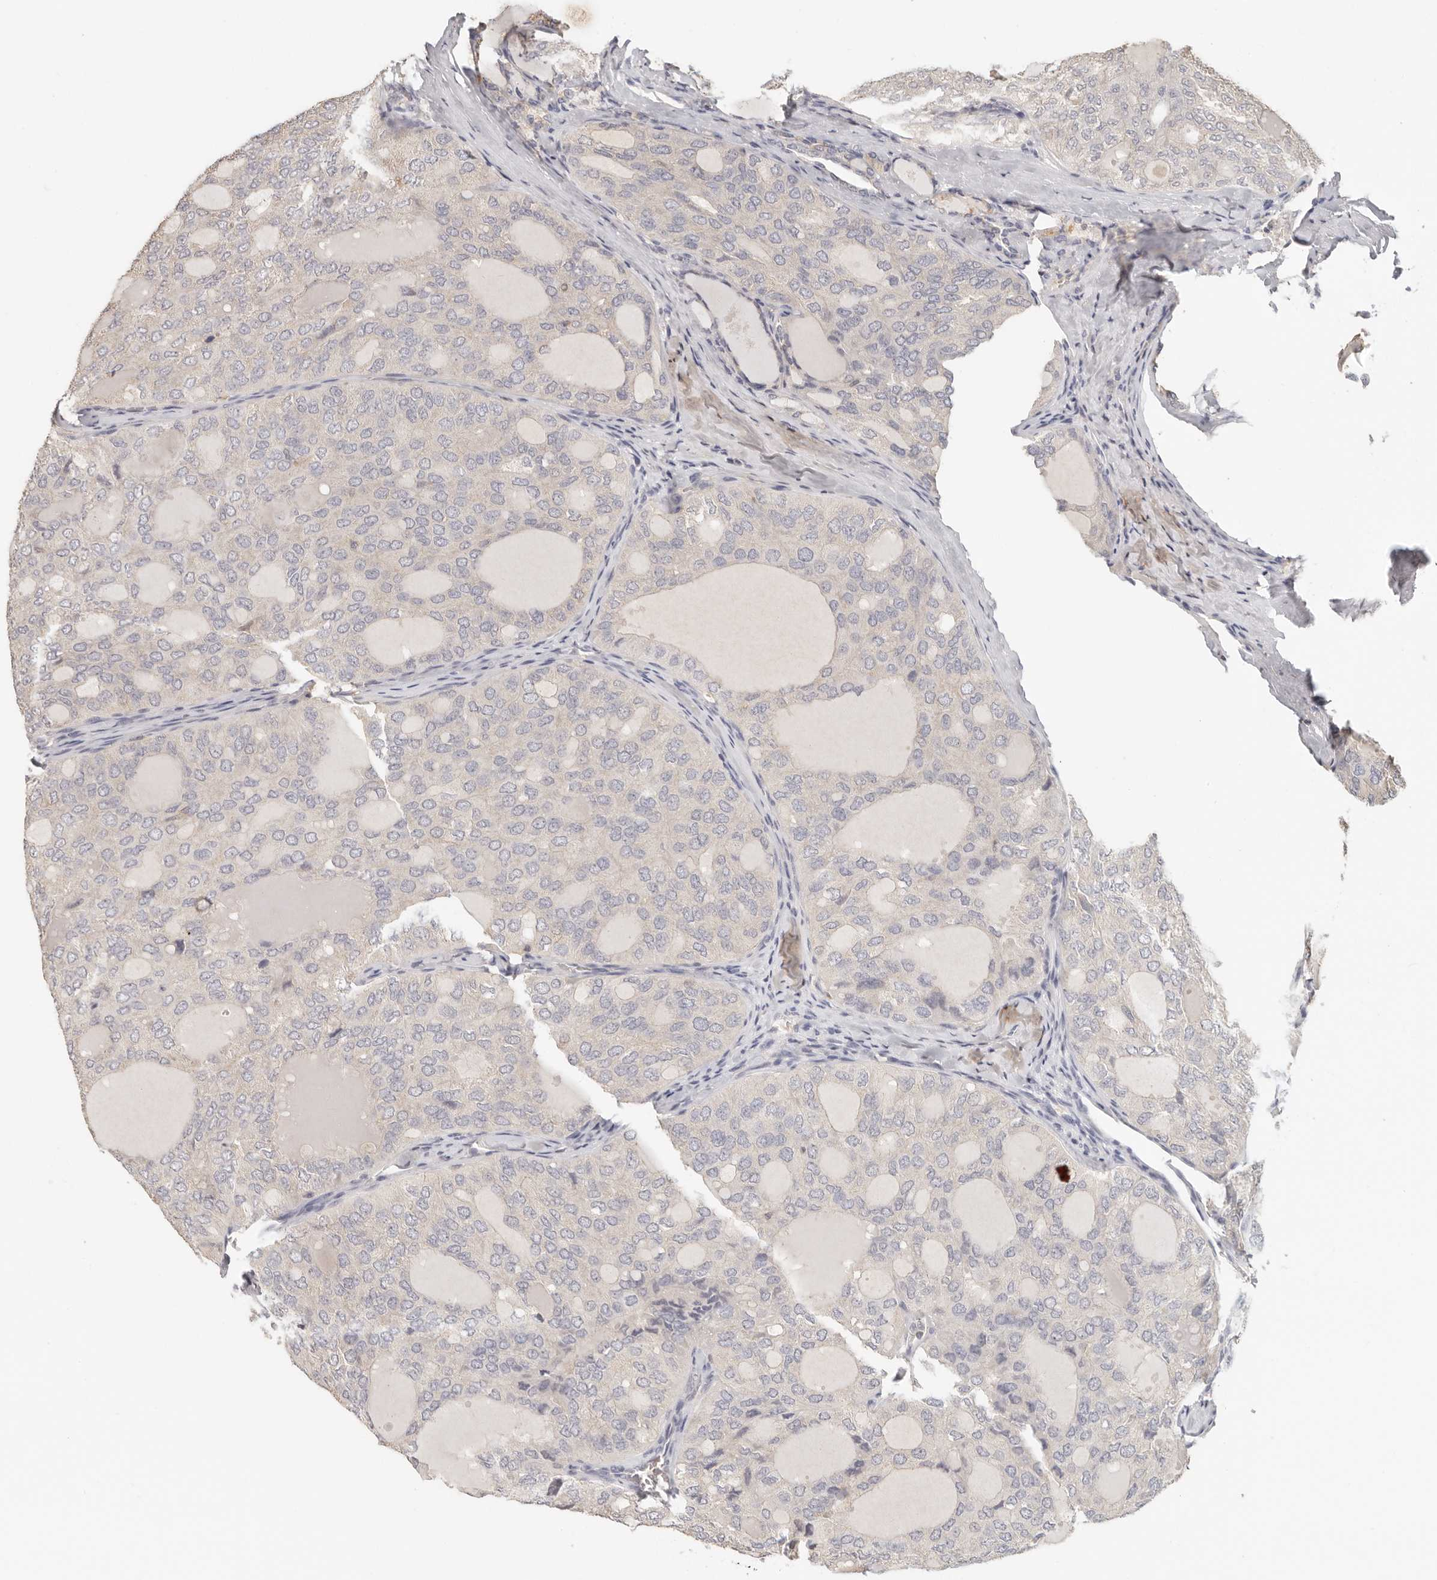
{"staining": {"intensity": "negative", "quantity": "none", "location": "none"}, "tissue": "thyroid cancer", "cell_type": "Tumor cells", "image_type": "cancer", "snomed": [{"axis": "morphology", "description": "Follicular adenoma carcinoma, NOS"}, {"axis": "topography", "description": "Thyroid gland"}], "caption": "Immunohistochemistry image of neoplastic tissue: human thyroid cancer (follicular adenoma carcinoma) stained with DAB (3,3'-diaminobenzidine) demonstrates no significant protein positivity in tumor cells.", "gene": "CSK", "patient": {"sex": "male", "age": 75}}